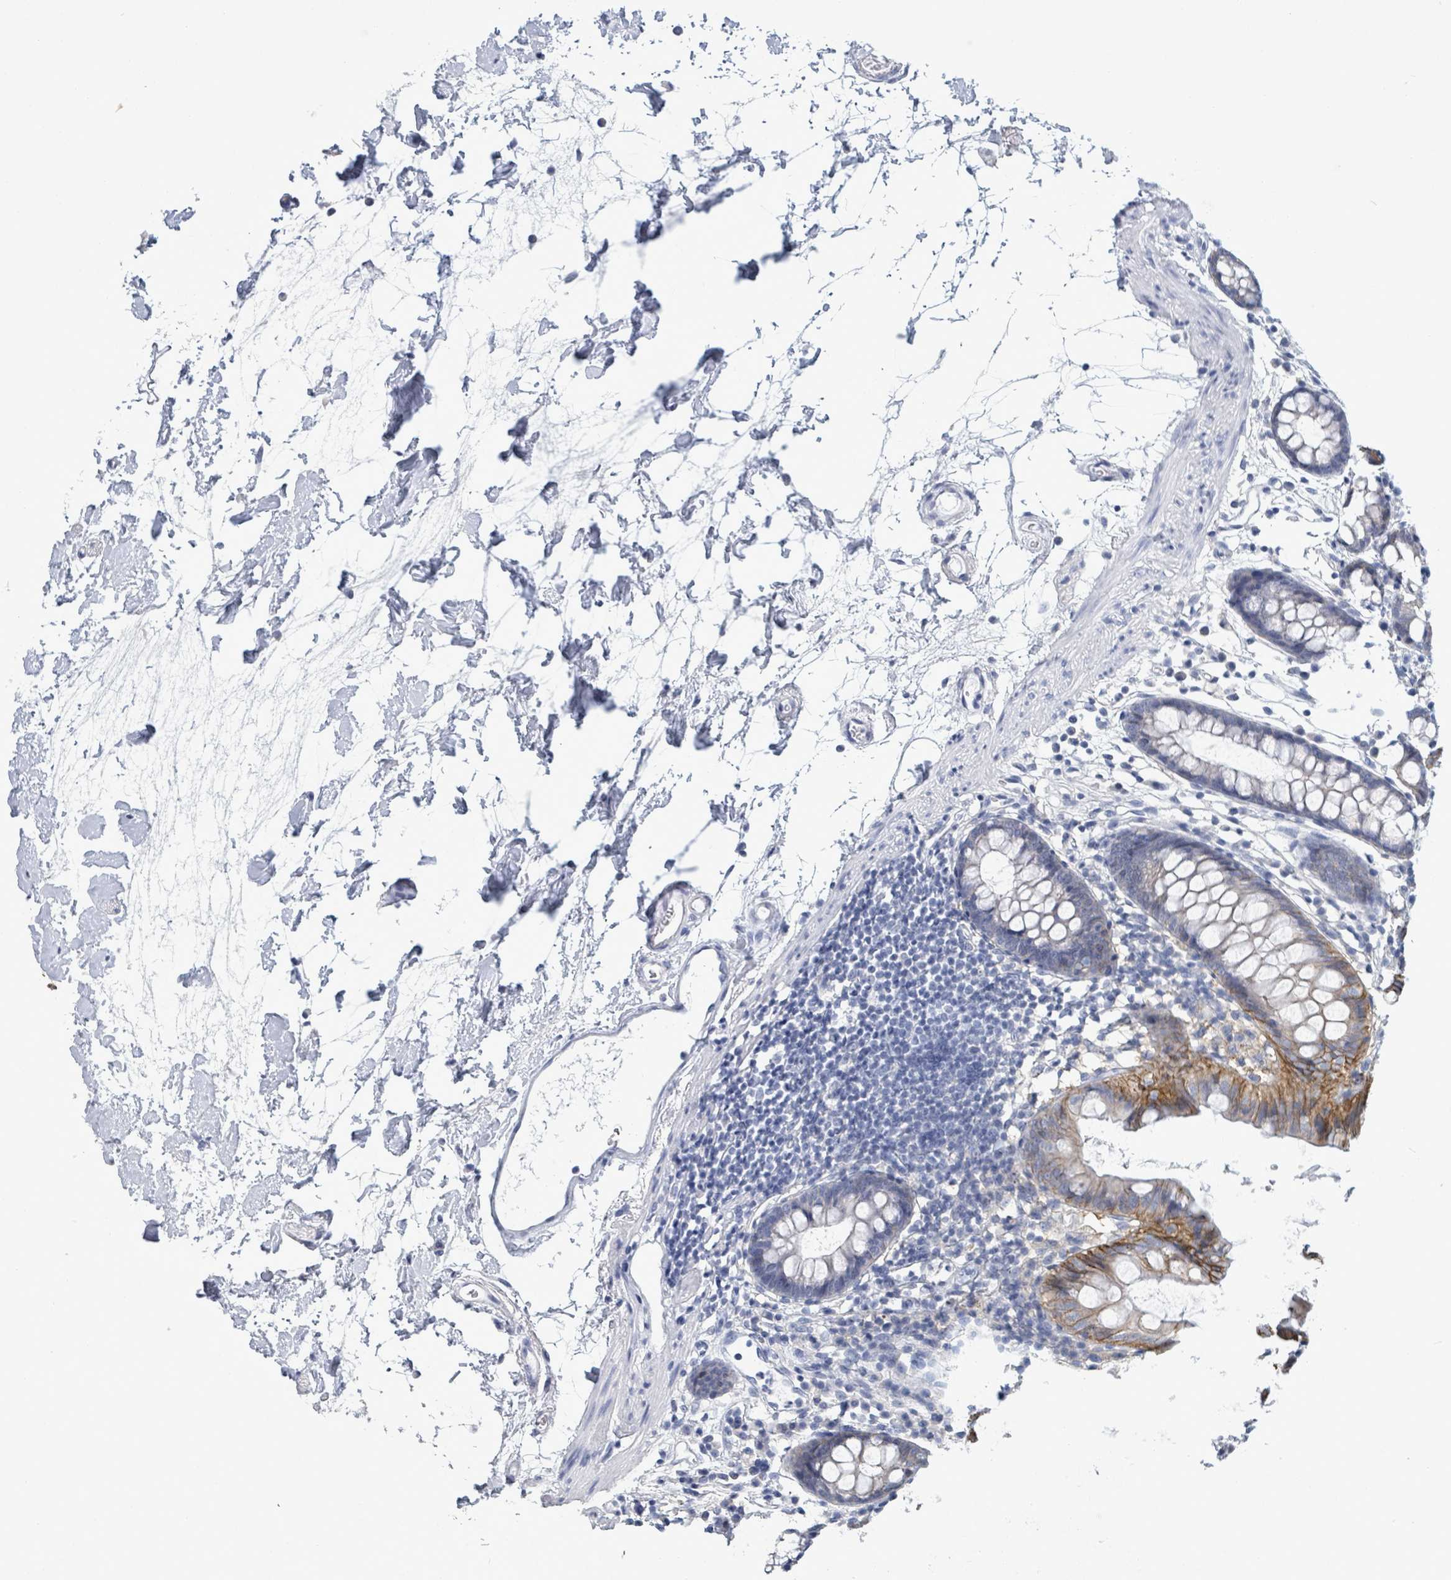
{"staining": {"intensity": "negative", "quantity": "none", "location": "none"}, "tissue": "colon", "cell_type": "Endothelial cells", "image_type": "normal", "snomed": [{"axis": "morphology", "description": "Normal tissue, NOS"}, {"axis": "topography", "description": "Colon"}], "caption": "This is a image of immunohistochemistry (IHC) staining of normal colon, which shows no staining in endothelial cells.", "gene": "BSG", "patient": {"sex": "female", "age": 84}}